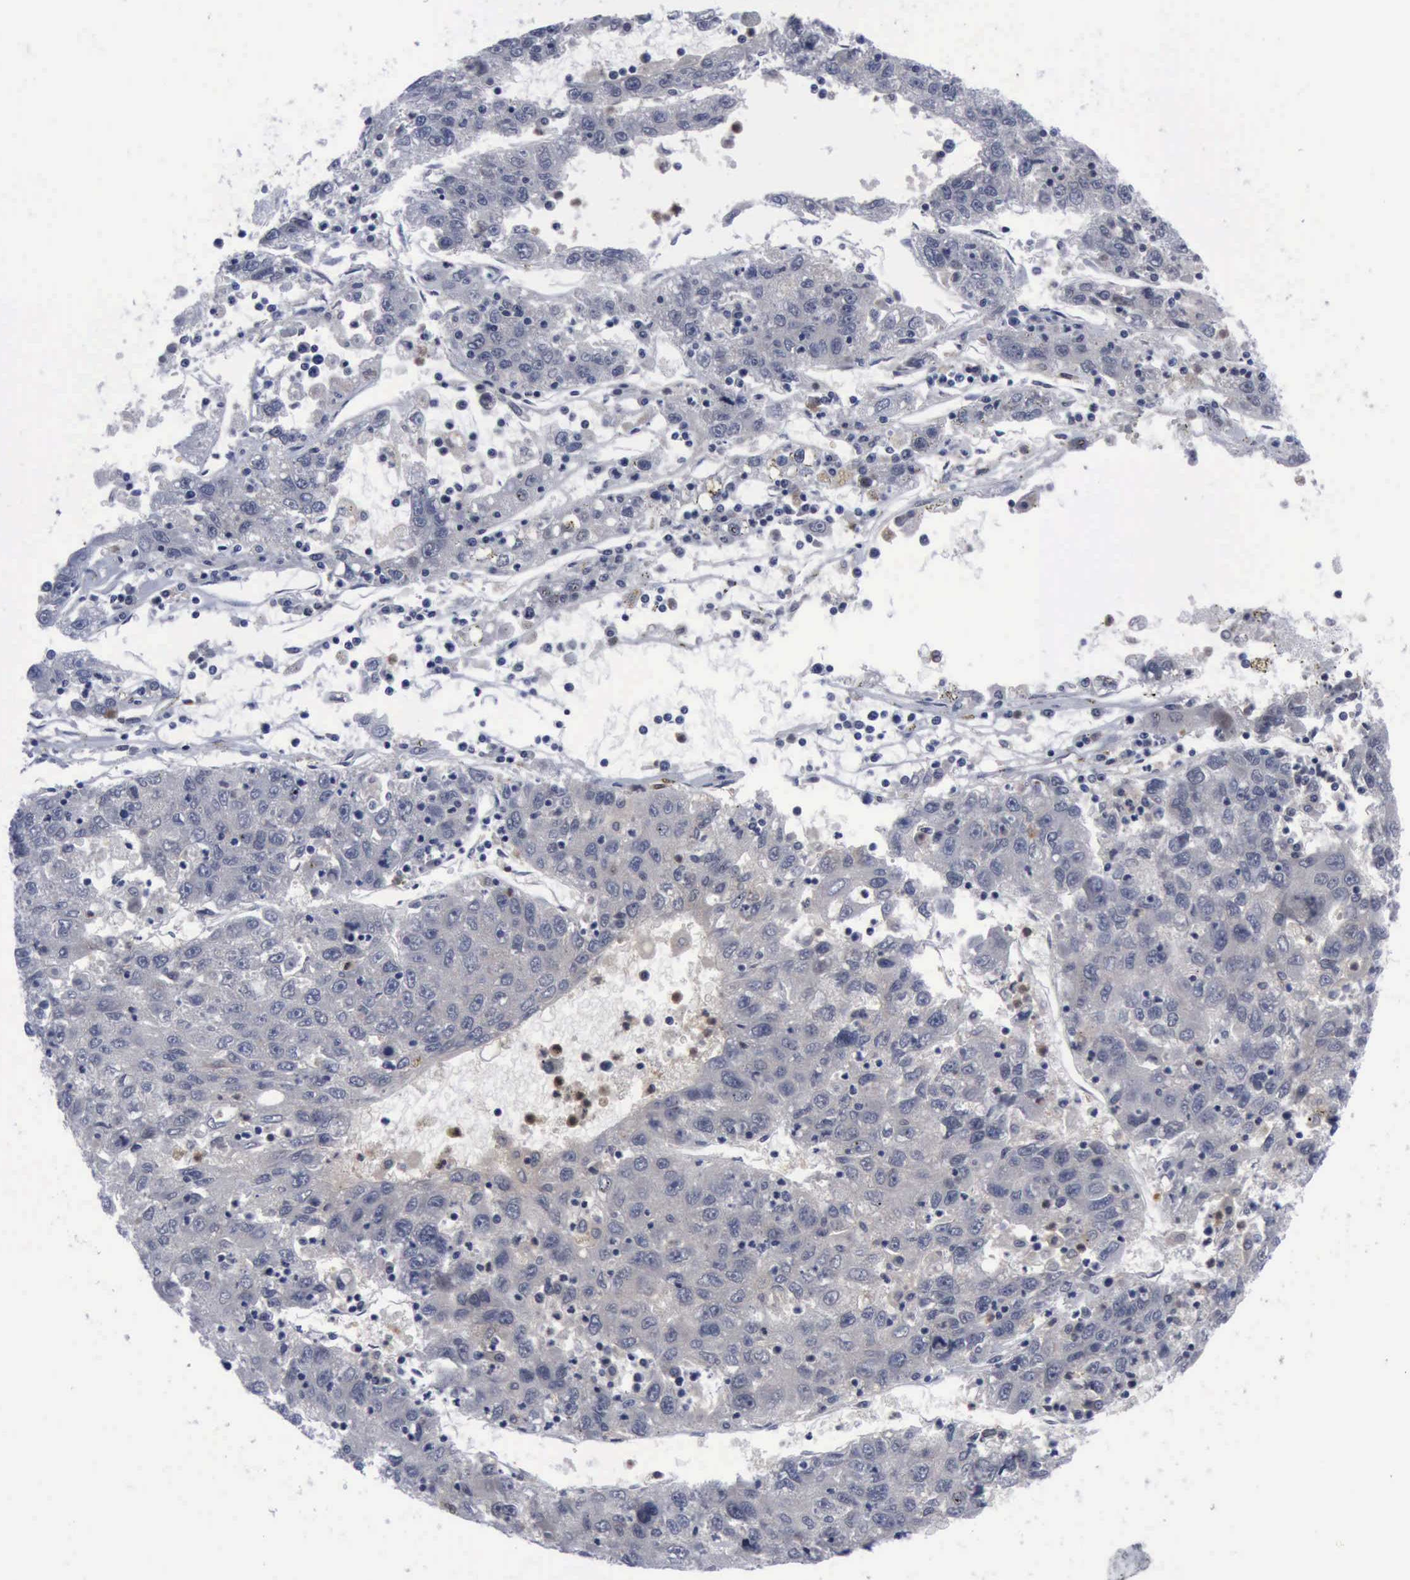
{"staining": {"intensity": "negative", "quantity": "none", "location": "none"}, "tissue": "liver cancer", "cell_type": "Tumor cells", "image_type": "cancer", "snomed": [{"axis": "morphology", "description": "Carcinoma, Hepatocellular, NOS"}, {"axis": "topography", "description": "Liver"}], "caption": "Human hepatocellular carcinoma (liver) stained for a protein using IHC exhibits no positivity in tumor cells.", "gene": "CSTA", "patient": {"sex": "male", "age": 49}}